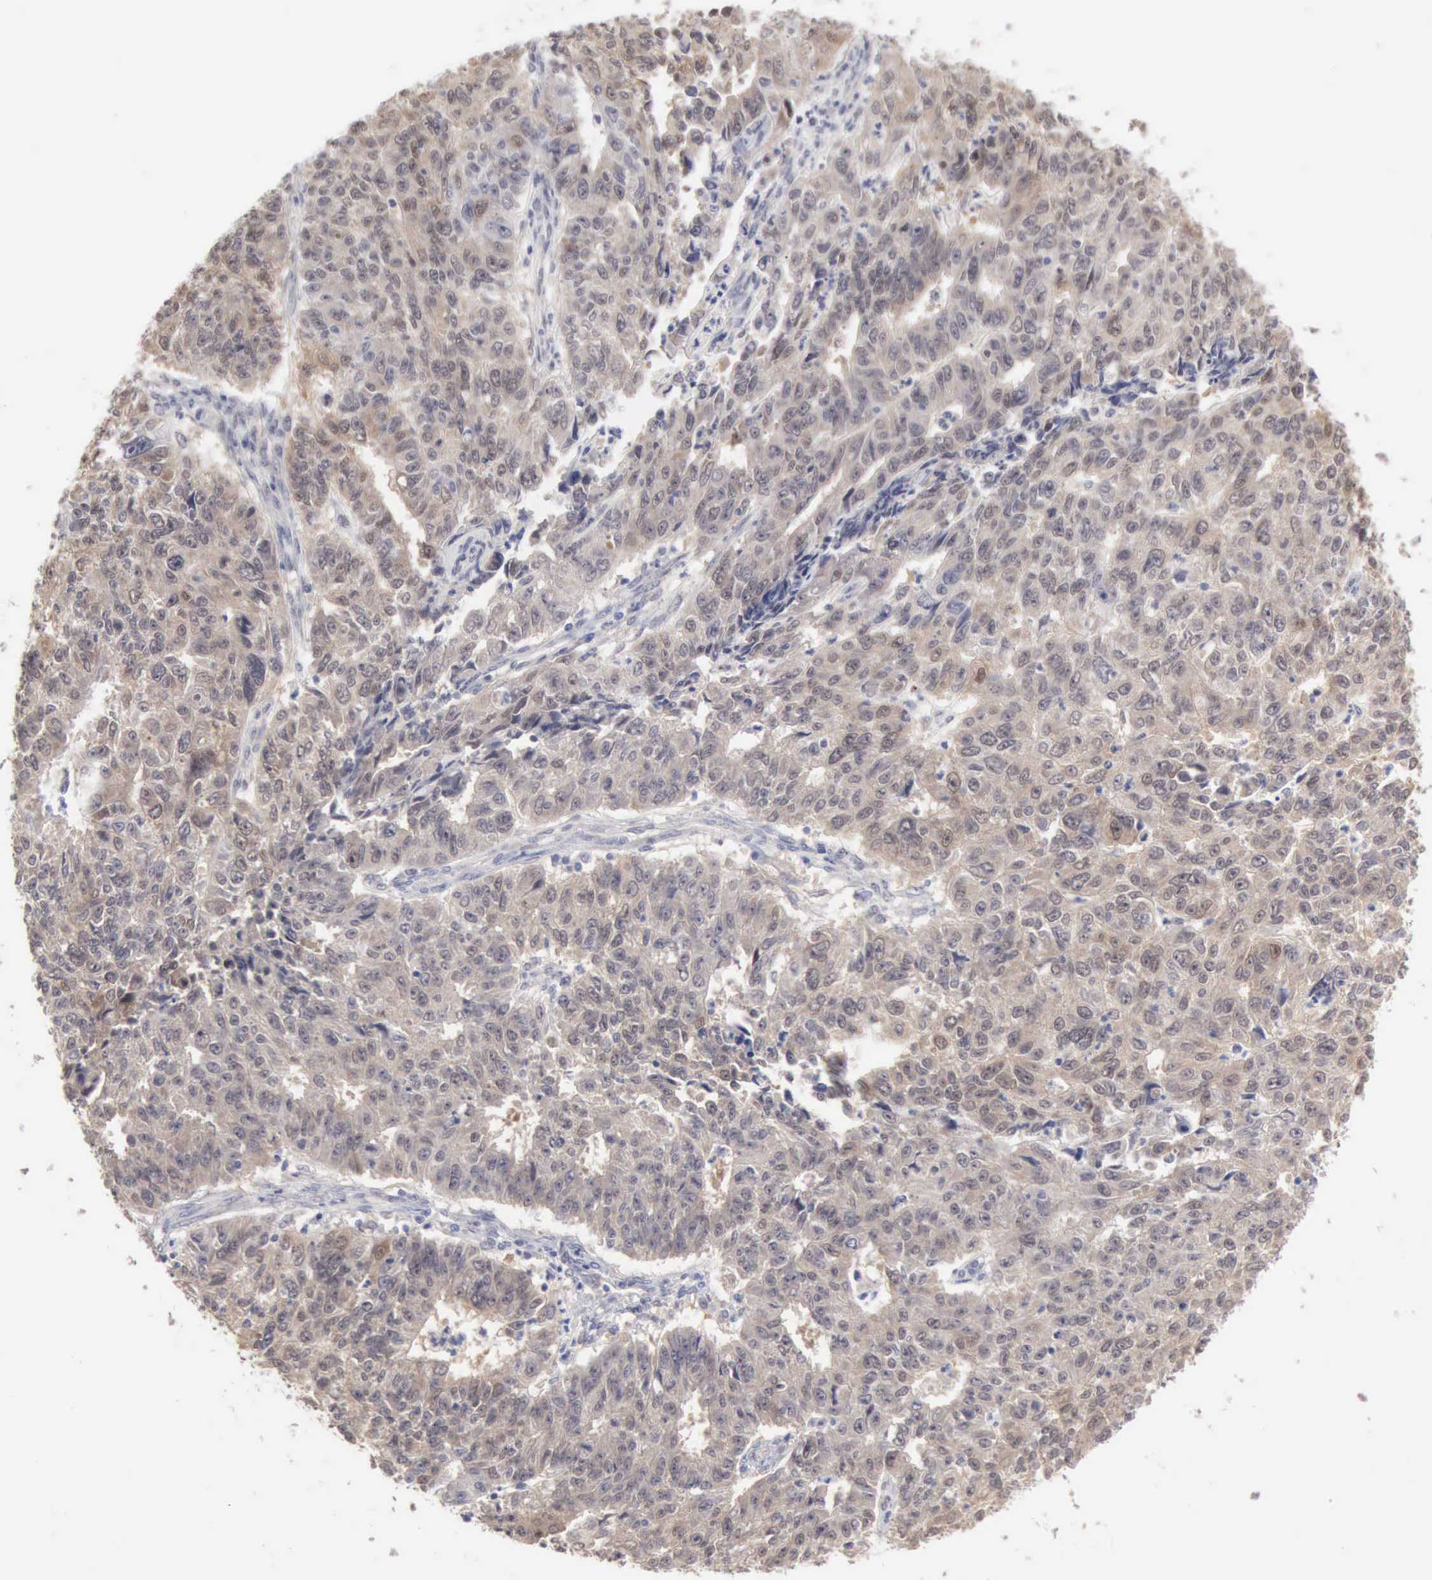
{"staining": {"intensity": "weak", "quantity": ">75%", "location": "cytoplasmic/membranous"}, "tissue": "endometrial cancer", "cell_type": "Tumor cells", "image_type": "cancer", "snomed": [{"axis": "morphology", "description": "Adenocarcinoma, NOS"}, {"axis": "topography", "description": "Endometrium"}], "caption": "The photomicrograph demonstrates staining of endometrial cancer, revealing weak cytoplasmic/membranous protein expression (brown color) within tumor cells. Nuclei are stained in blue.", "gene": "PTGR2", "patient": {"sex": "female", "age": 42}}